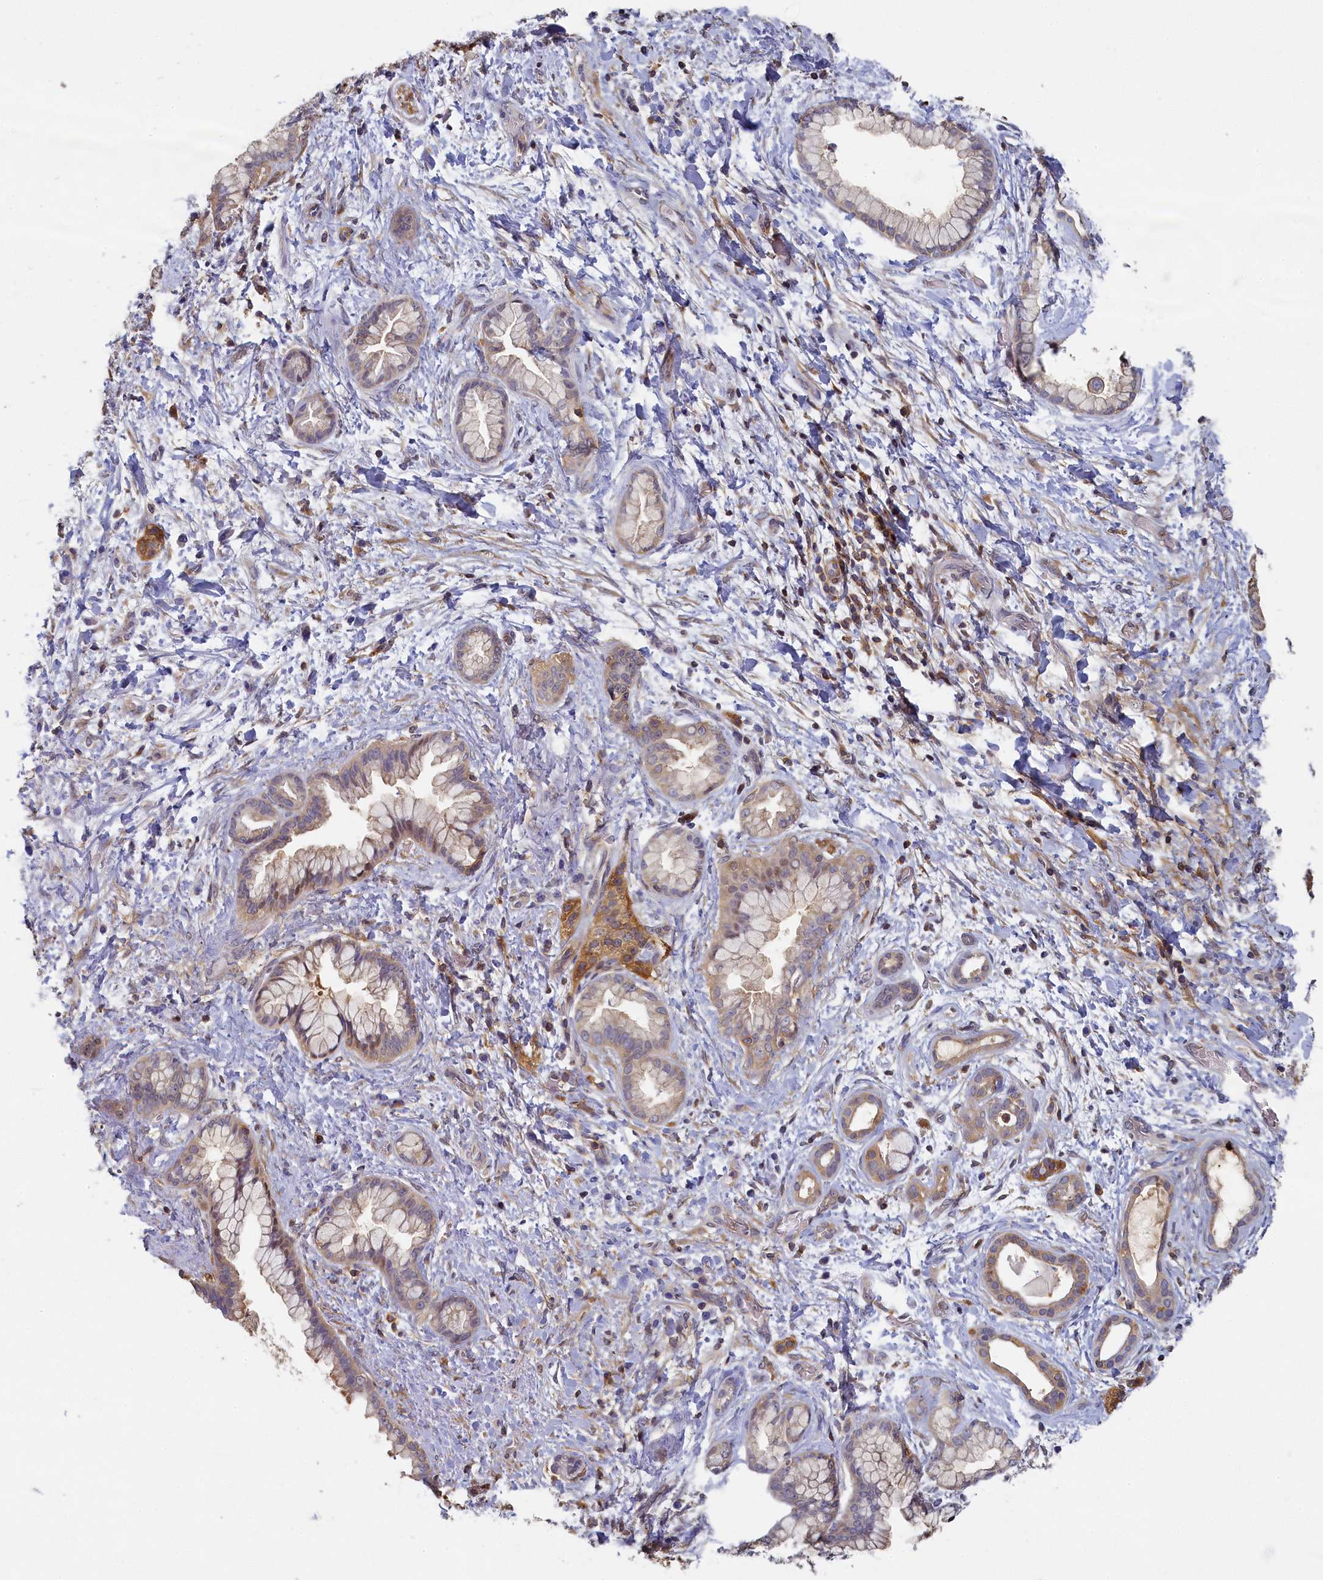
{"staining": {"intensity": "weak", "quantity": "<25%", "location": "cytoplasmic/membranous"}, "tissue": "pancreatic cancer", "cell_type": "Tumor cells", "image_type": "cancer", "snomed": [{"axis": "morphology", "description": "Adenocarcinoma, NOS"}, {"axis": "topography", "description": "Pancreas"}], "caption": "There is no significant staining in tumor cells of adenocarcinoma (pancreatic).", "gene": "TBCB", "patient": {"sex": "female", "age": 78}}